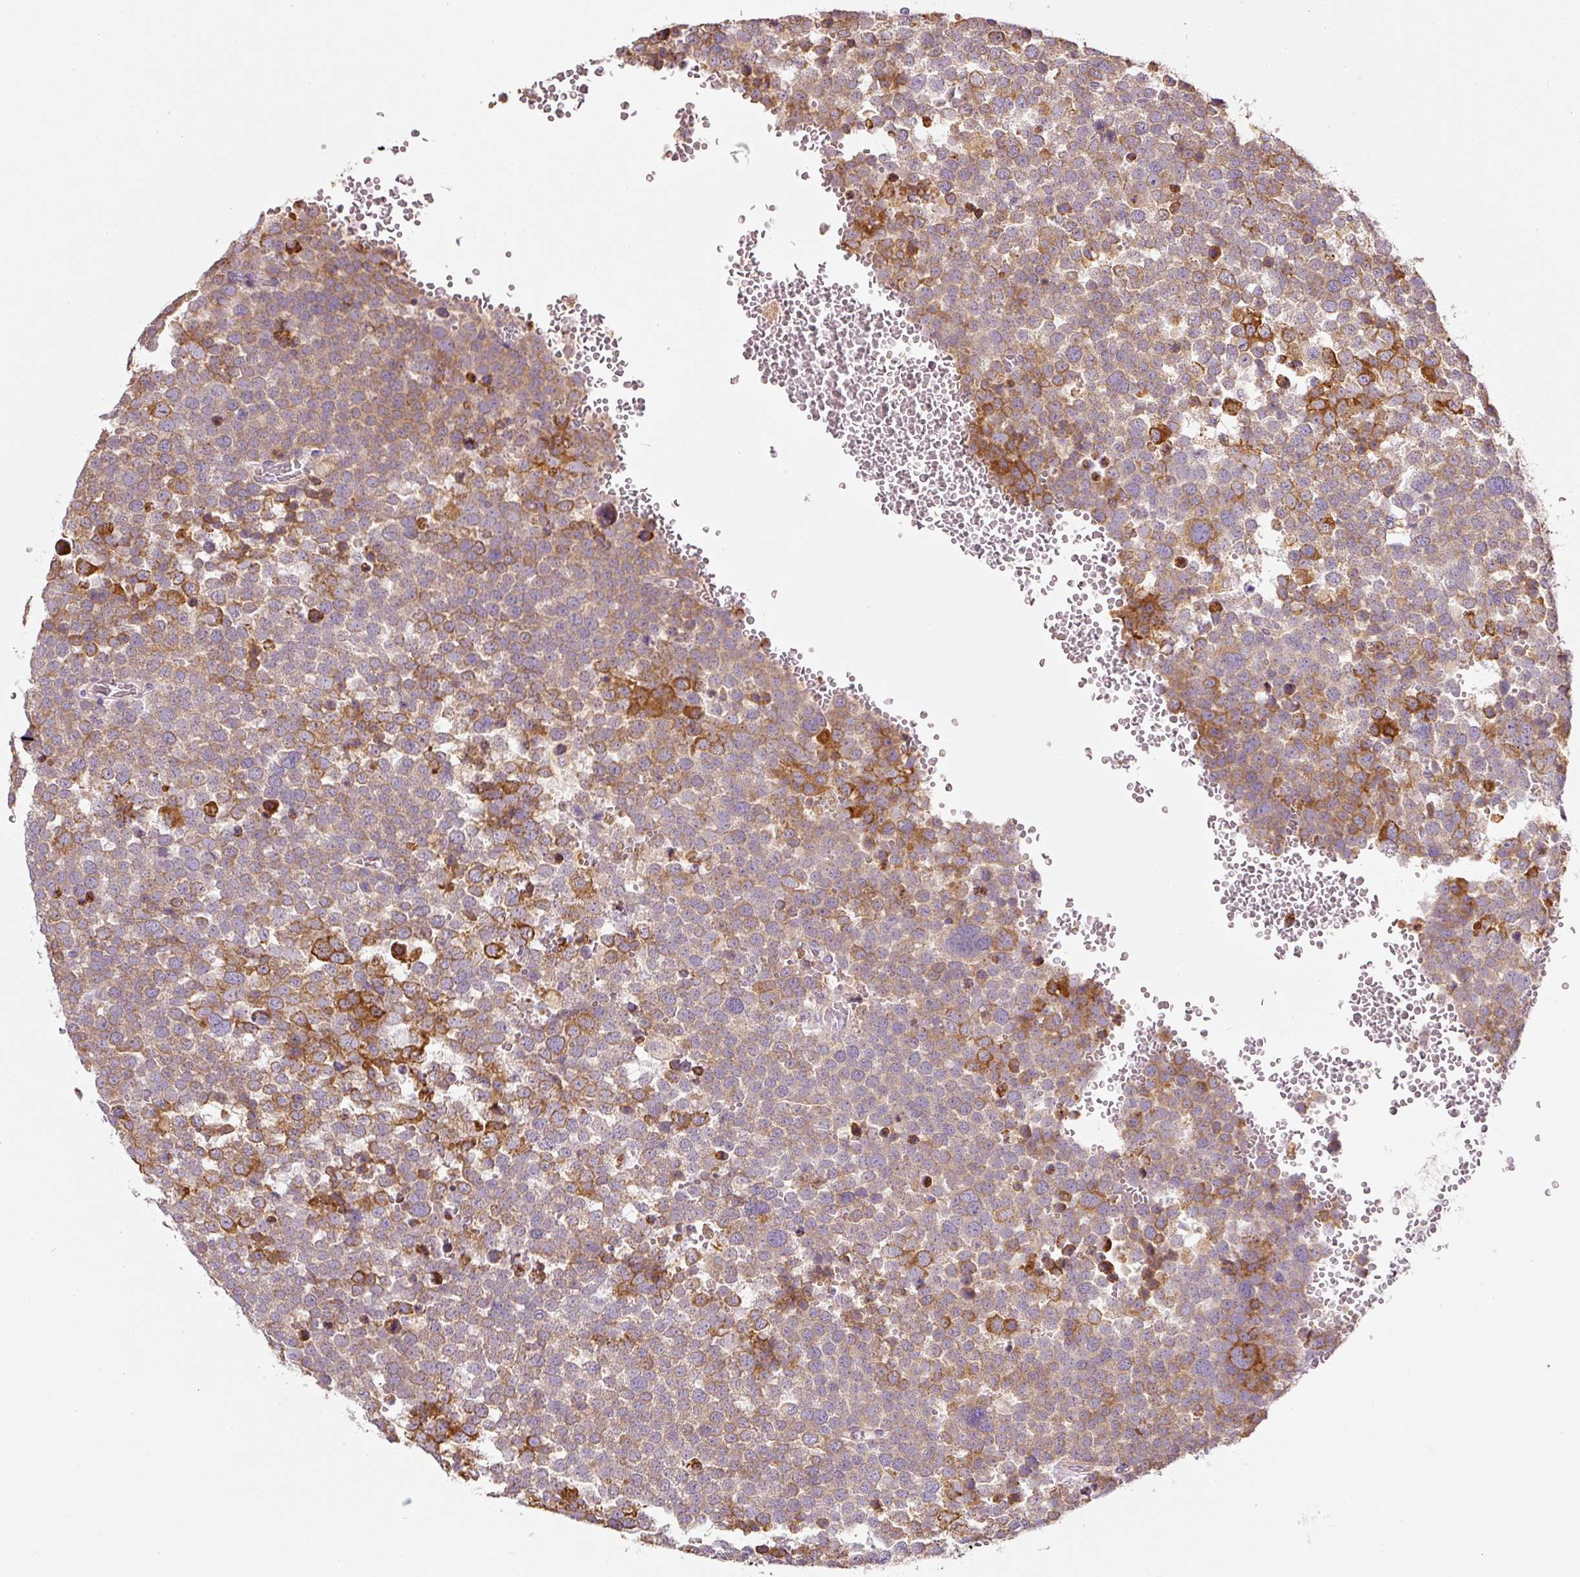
{"staining": {"intensity": "moderate", "quantity": ">75%", "location": "cytoplasmic/membranous"}, "tissue": "testis cancer", "cell_type": "Tumor cells", "image_type": "cancer", "snomed": [{"axis": "morphology", "description": "Seminoma, NOS"}, {"axis": "topography", "description": "Testis"}], "caption": "This micrograph reveals immunohistochemistry staining of testis cancer (seminoma), with medium moderate cytoplasmic/membranous staining in approximately >75% of tumor cells.", "gene": "MORN4", "patient": {"sex": "male", "age": 71}}